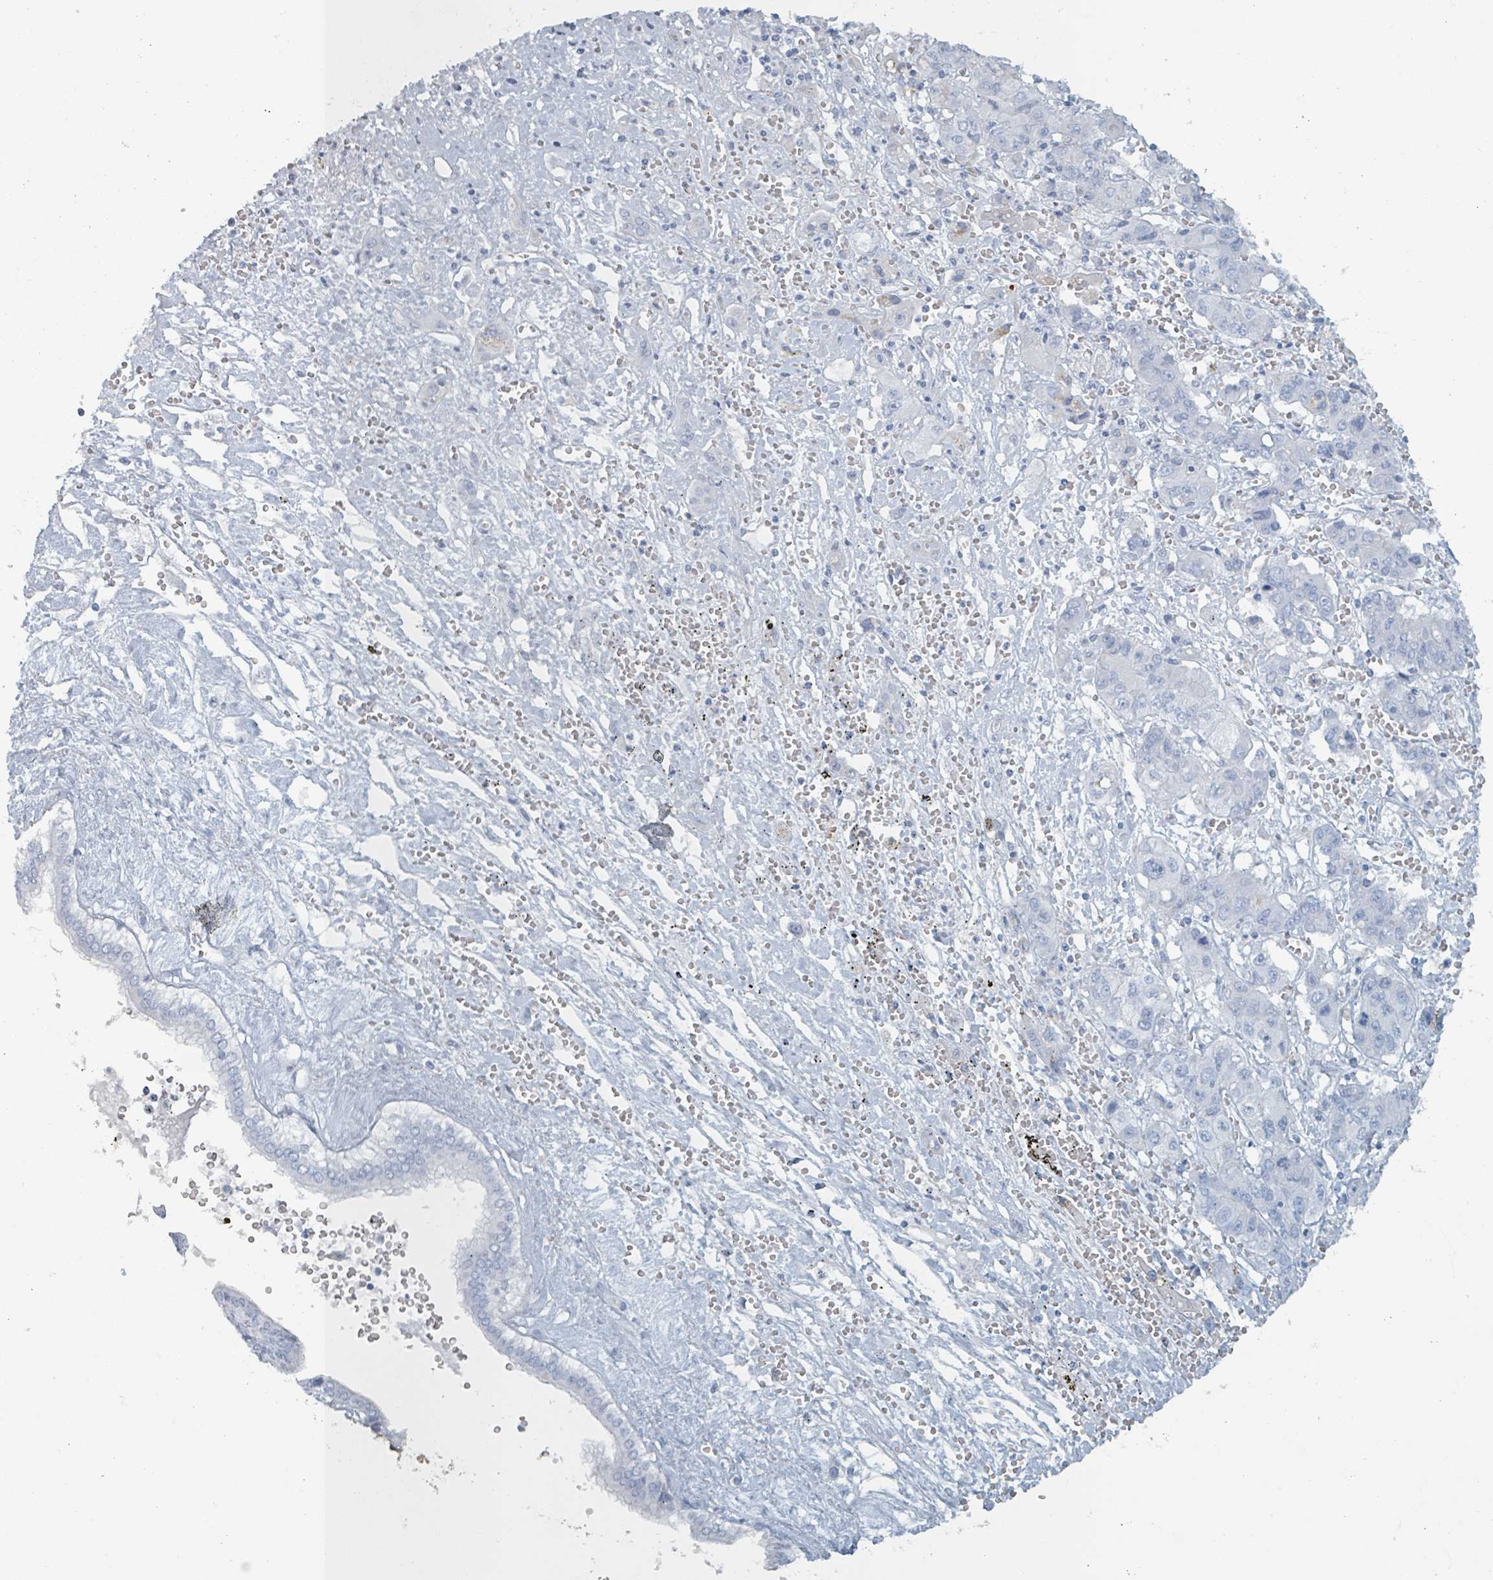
{"staining": {"intensity": "negative", "quantity": "none", "location": "none"}, "tissue": "liver cancer", "cell_type": "Tumor cells", "image_type": "cancer", "snomed": [{"axis": "morphology", "description": "Cholangiocarcinoma"}, {"axis": "topography", "description": "Liver"}], "caption": "IHC photomicrograph of human liver cancer stained for a protein (brown), which shows no positivity in tumor cells.", "gene": "HEATR5A", "patient": {"sex": "male", "age": 67}}